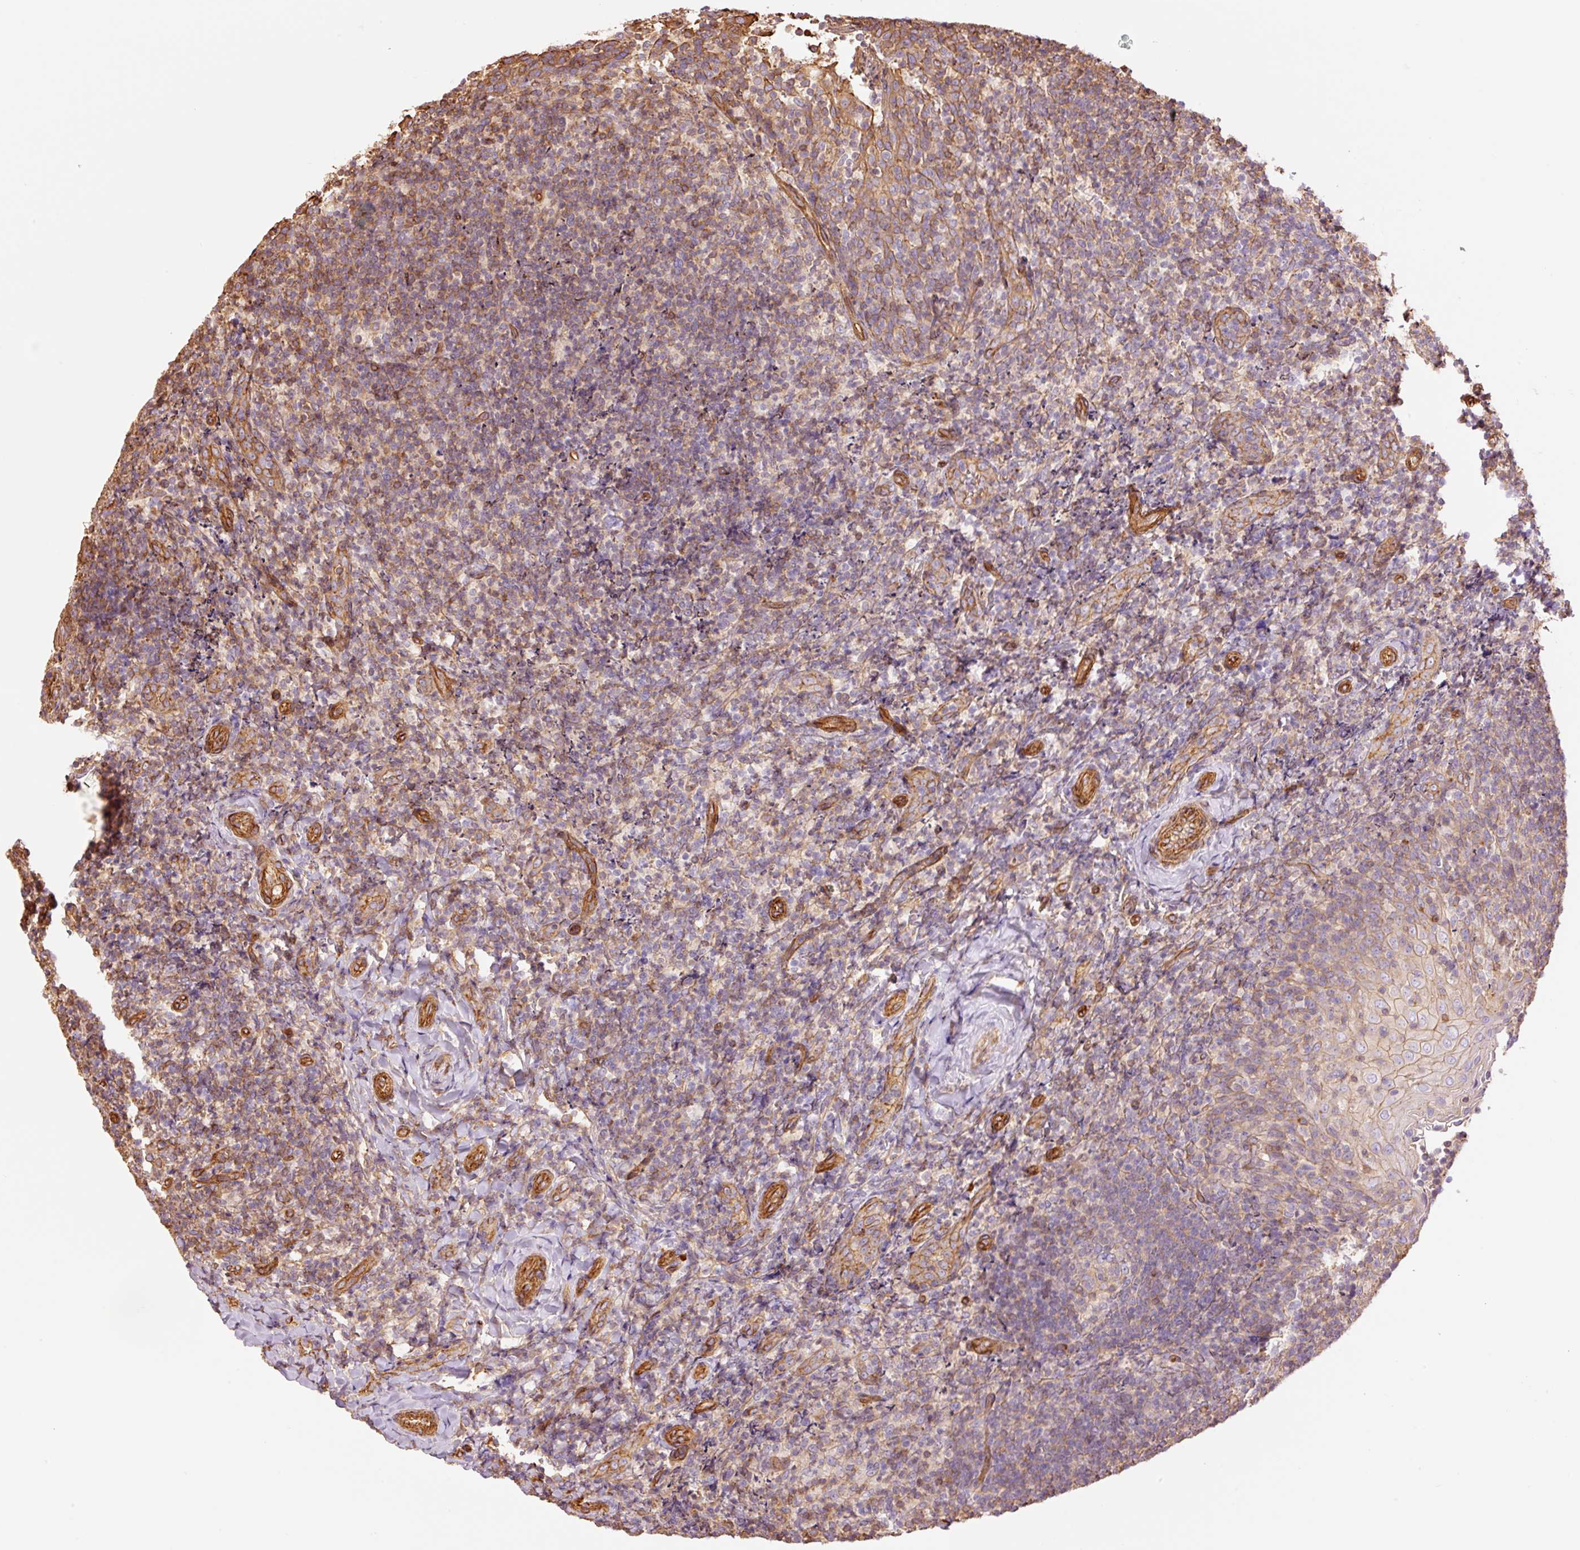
{"staining": {"intensity": "weak", "quantity": "<25%", "location": "cytoplasmic/membranous"}, "tissue": "tonsil", "cell_type": "Germinal center cells", "image_type": "normal", "snomed": [{"axis": "morphology", "description": "Normal tissue, NOS"}, {"axis": "topography", "description": "Tonsil"}], "caption": "An immunohistochemistry micrograph of normal tonsil is shown. There is no staining in germinal center cells of tonsil.", "gene": "PPP1R1B", "patient": {"sex": "female", "age": 10}}